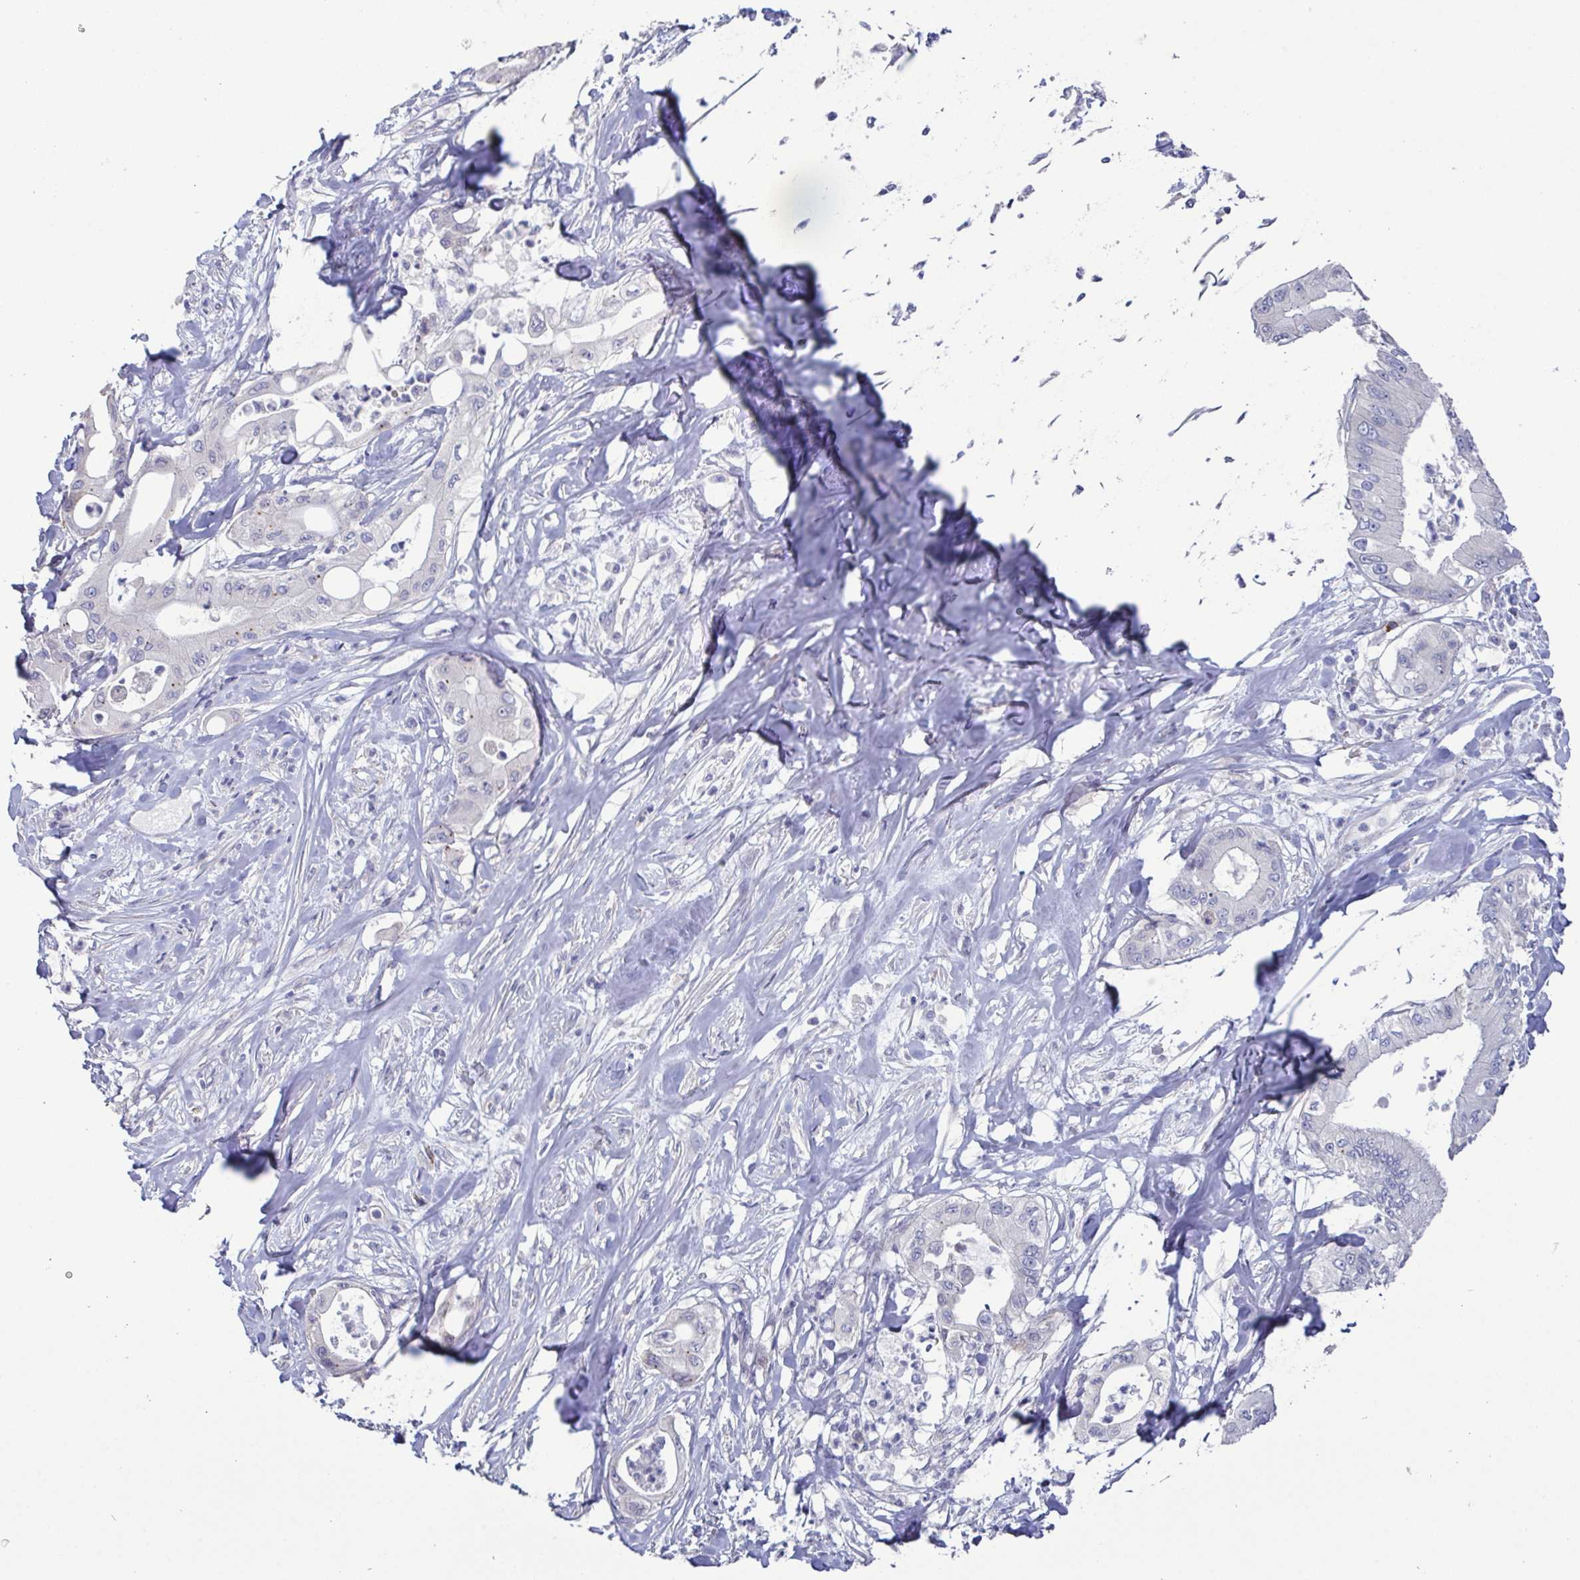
{"staining": {"intensity": "negative", "quantity": "none", "location": "none"}, "tissue": "pancreatic cancer", "cell_type": "Tumor cells", "image_type": "cancer", "snomed": [{"axis": "morphology", "description": "Adenocarcinoma, NOS"}, {"axis": "topography", "description": "Pancreas"}], "caption": "A micrograph of pancreatic adenocarcinoma stained for a protein demonstrates no brown staining in tumor cells.", "gene": "GLDC", "patient": {"sex": "male", "age": 71}}